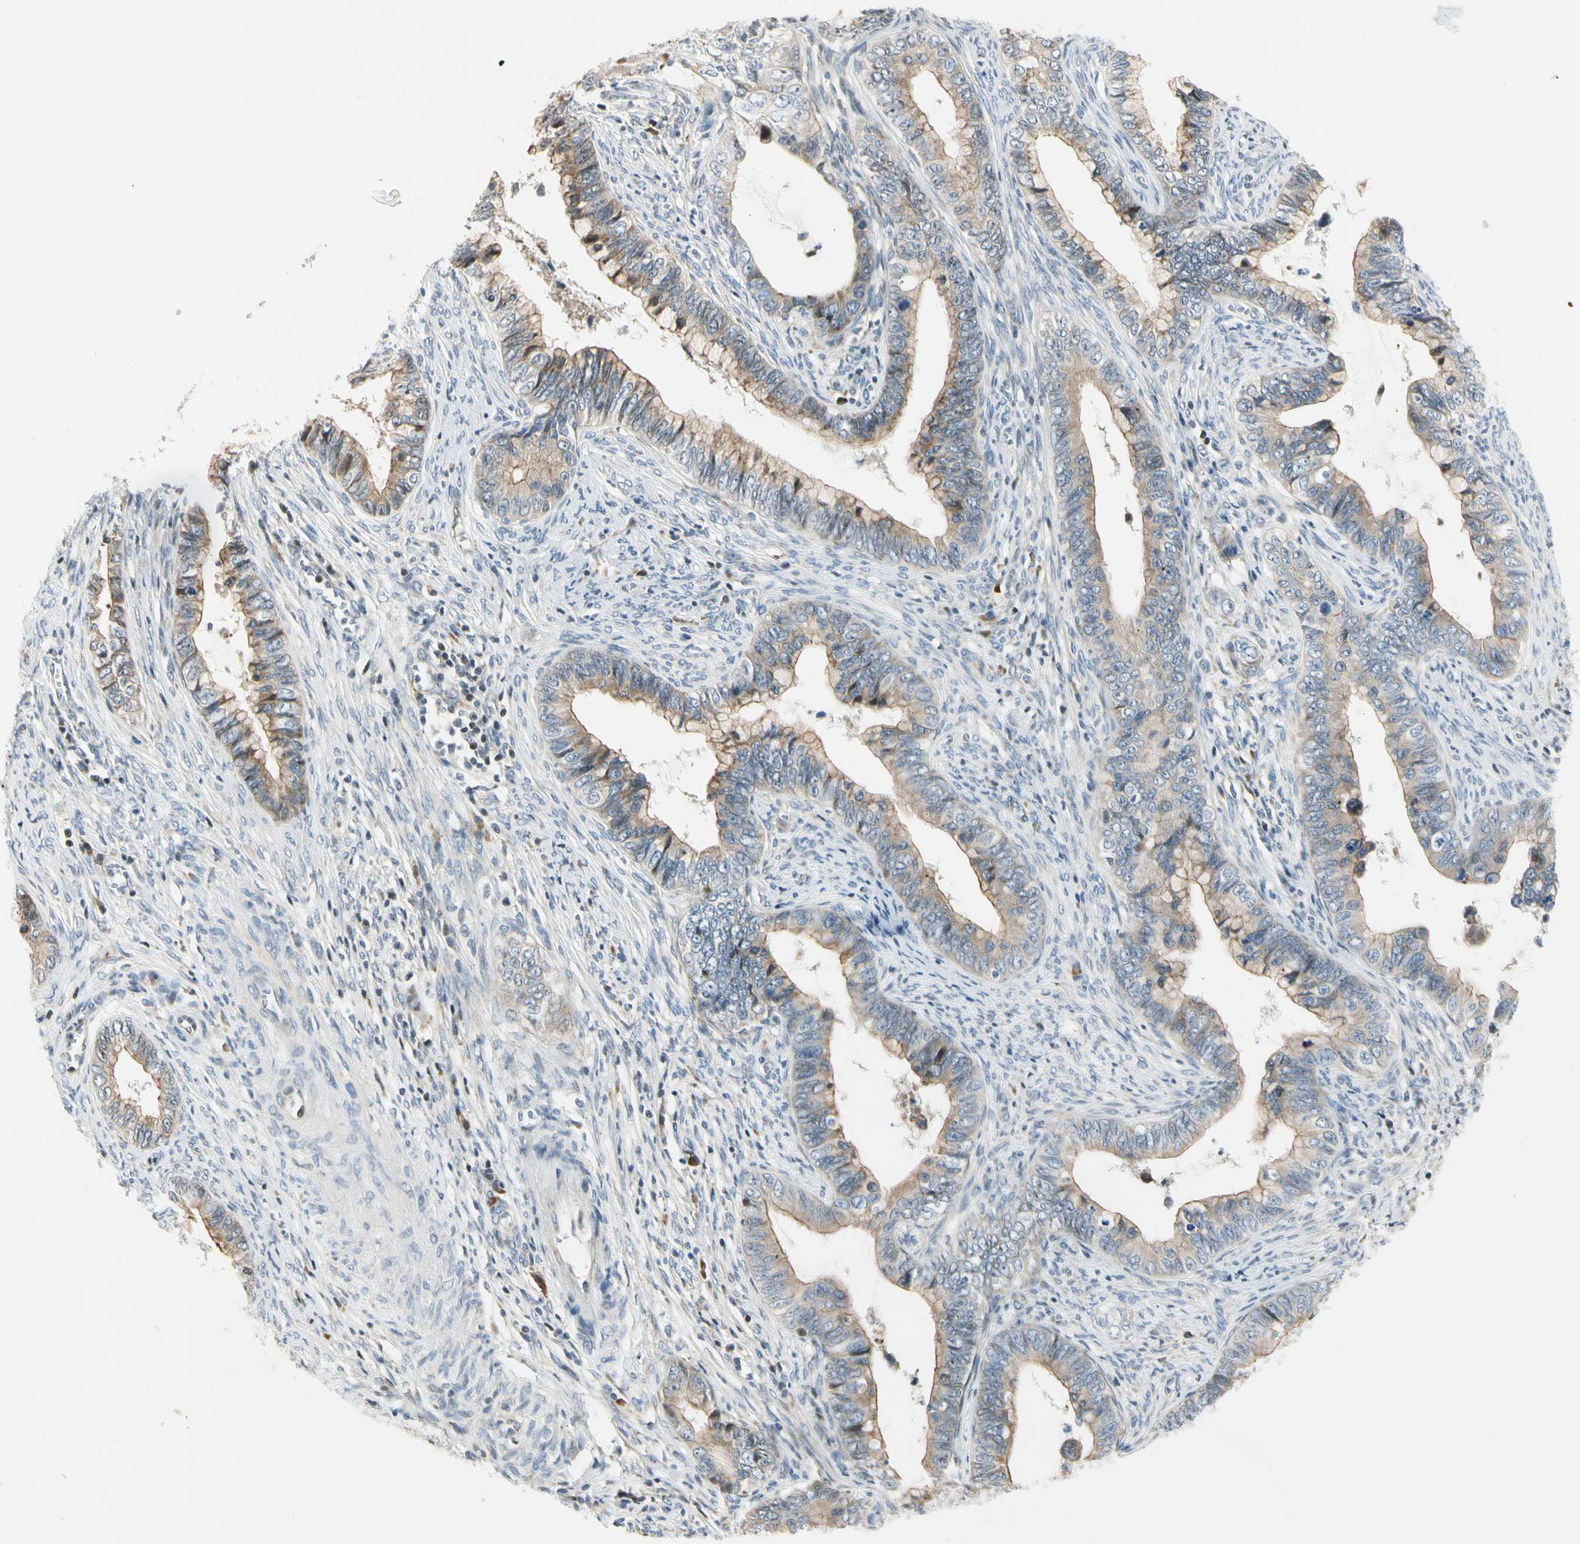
{"staining": {"intensity": "weak", "quantity": ">75%", "location": "cytoplasmic/membranous"}, "tissue": "cervical cancer", "cell_type": "Tumor cells", "image_type": "cancer", "snomed": [{"axis": "morphology", "description": "Adenocarcinoma, NOS"}, {"axis": "topography", "description": "Cervix"}], "caption": "A brown stain highlights weak cytoplasmic/membranous staining of a protein in cervical cancer tumor cells.", "gene": "NPDC1", "patient": {"sex": "female", "age": 44}}